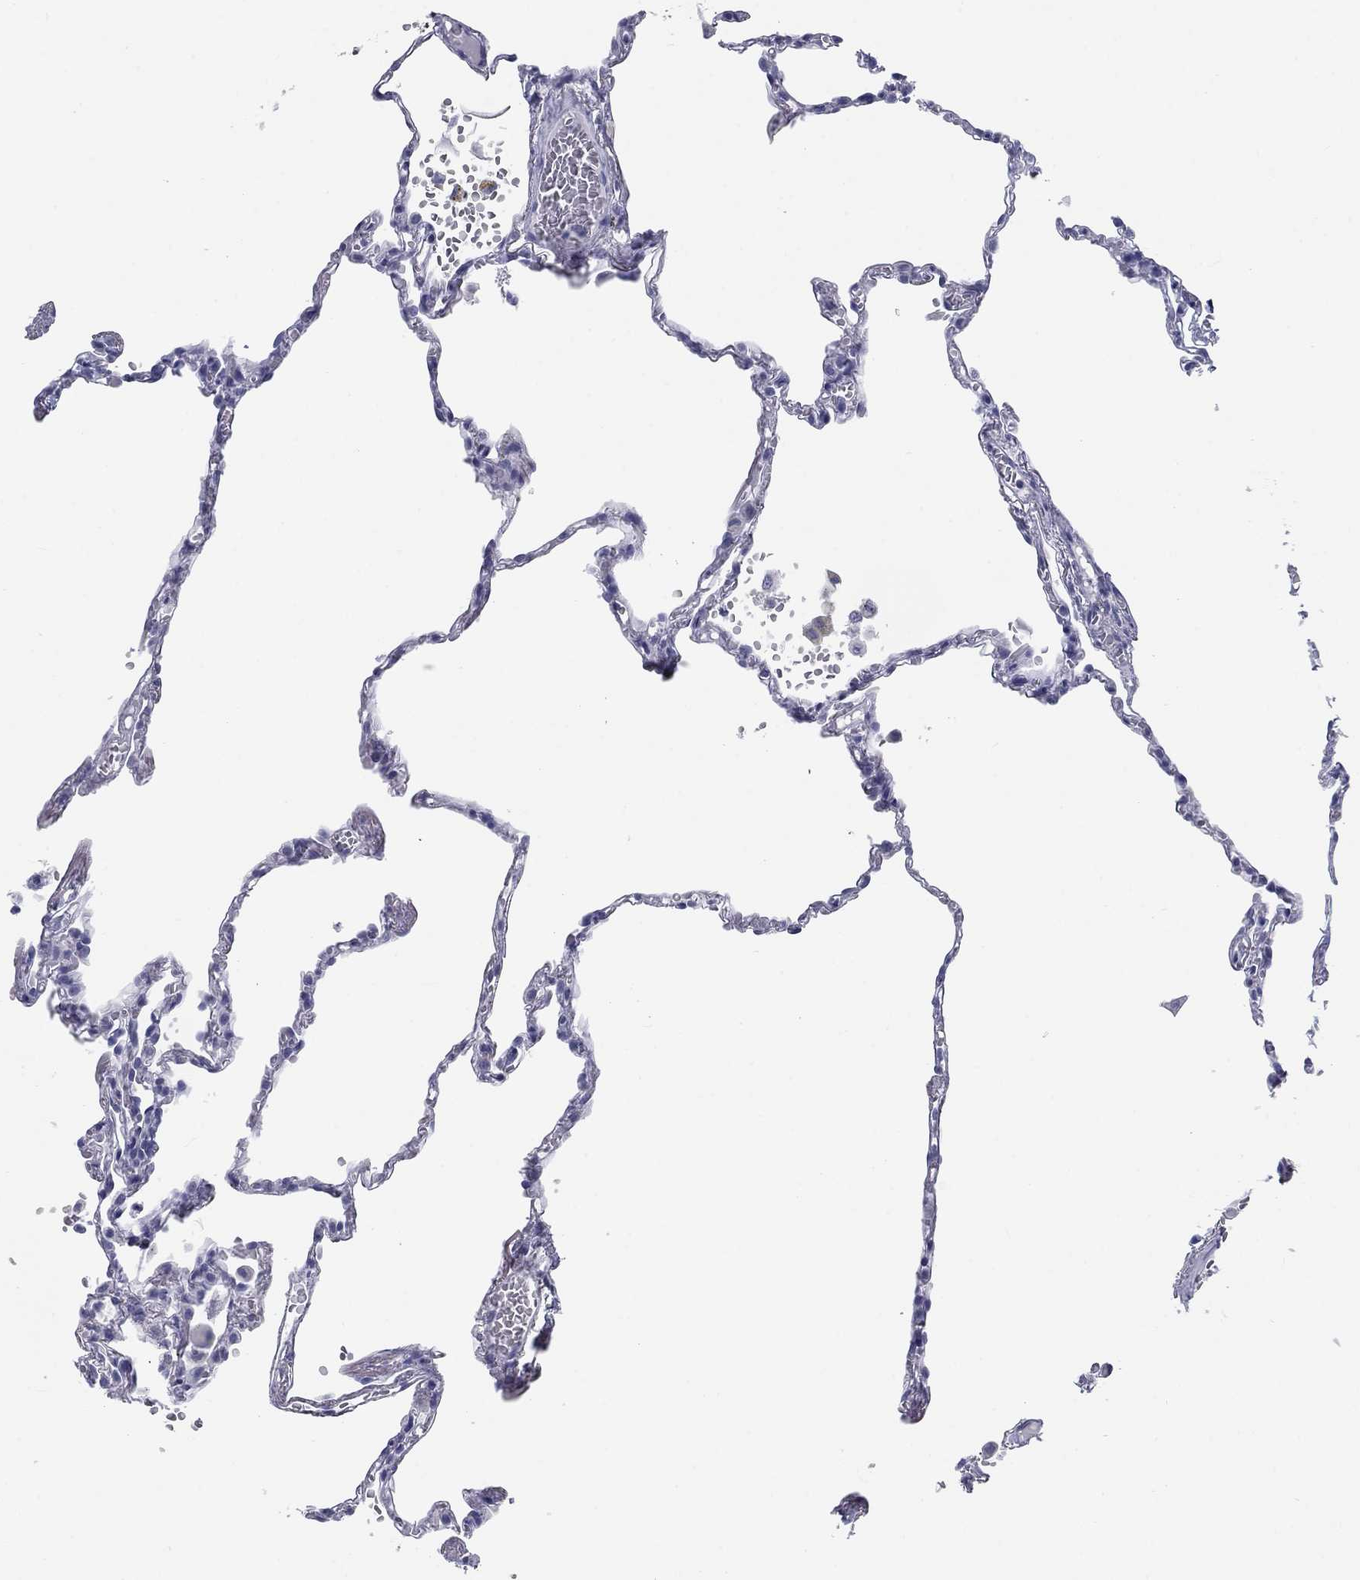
{"staining": {"intensity": "negative", "quantity": "none", "location": "none"}, "tissue": "lung", "cell_type": "Alveolar cells", "image_type": "normal", "snomed": [{"axis": "morphology", "description": "Normal tissue, NOS"}, {"axis": "topography", "description": "Lung"}], "caption": "The image exhibits no staining of alveolar cells in normal lung. The staining is performed using DAB (3,3'-diaminobenzidine) brown chromogen with nuclei counter-stained in using hematoxylin.", "gene": "CALB1", "patient": {"sex": "male", "age": 78}}